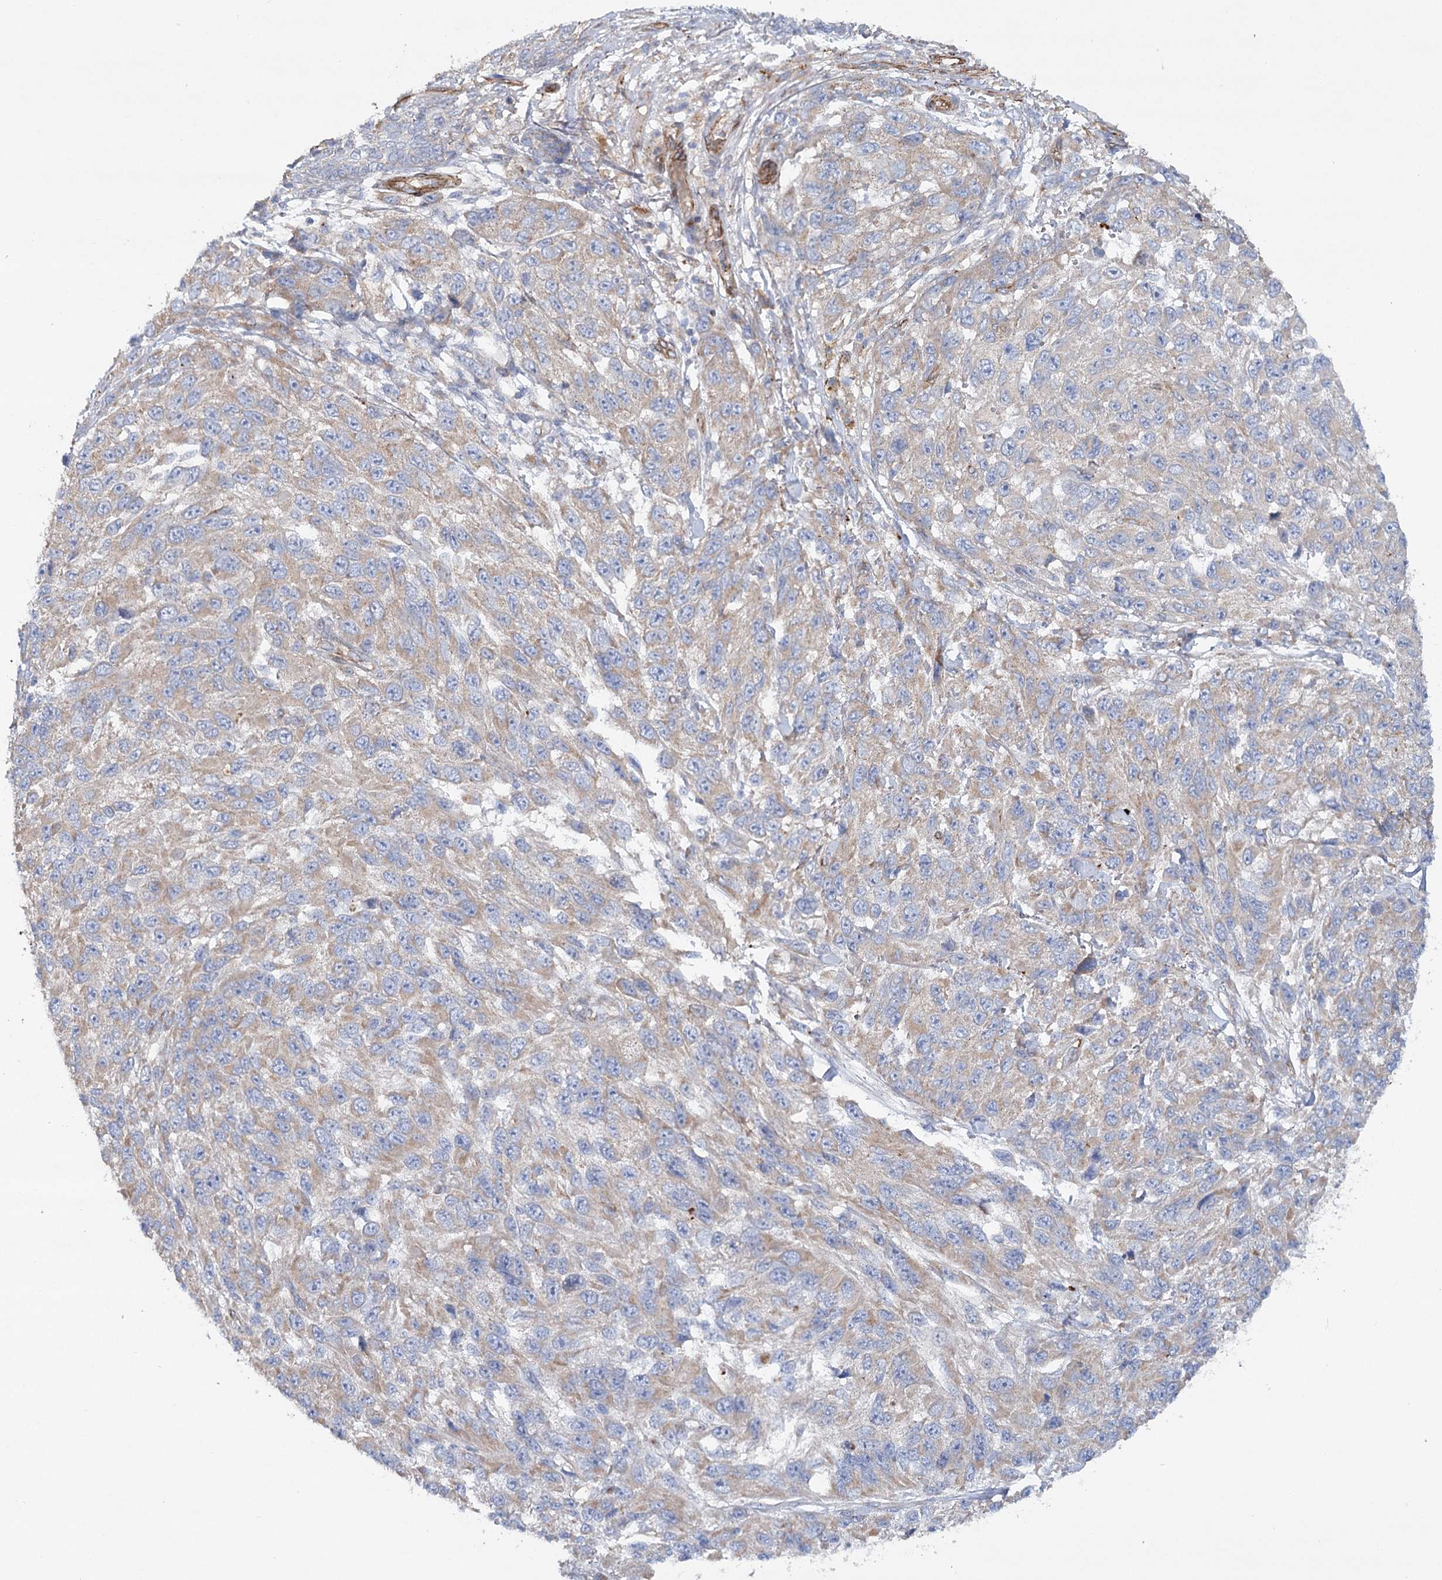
{"staining": {"intensity": "negative", "quantity": "none", "location": "none"}, "tissue": "melanoma", "cell_type": "Tumor cells", "image_type": "cancer", "snomed": [{"axis": "morphology", "description": "Malignant melanoma, NOS"}, {"axis": "topography", "description": "Skin"}], "caption": "This image is of malignant melanoma stained with IHC to label a protein in brown with the nuclei are counter-stained blue. There is no positivity in tumor cells.", "gene": "TMEM164", "patient": {"sex": "female", "age": 96}}